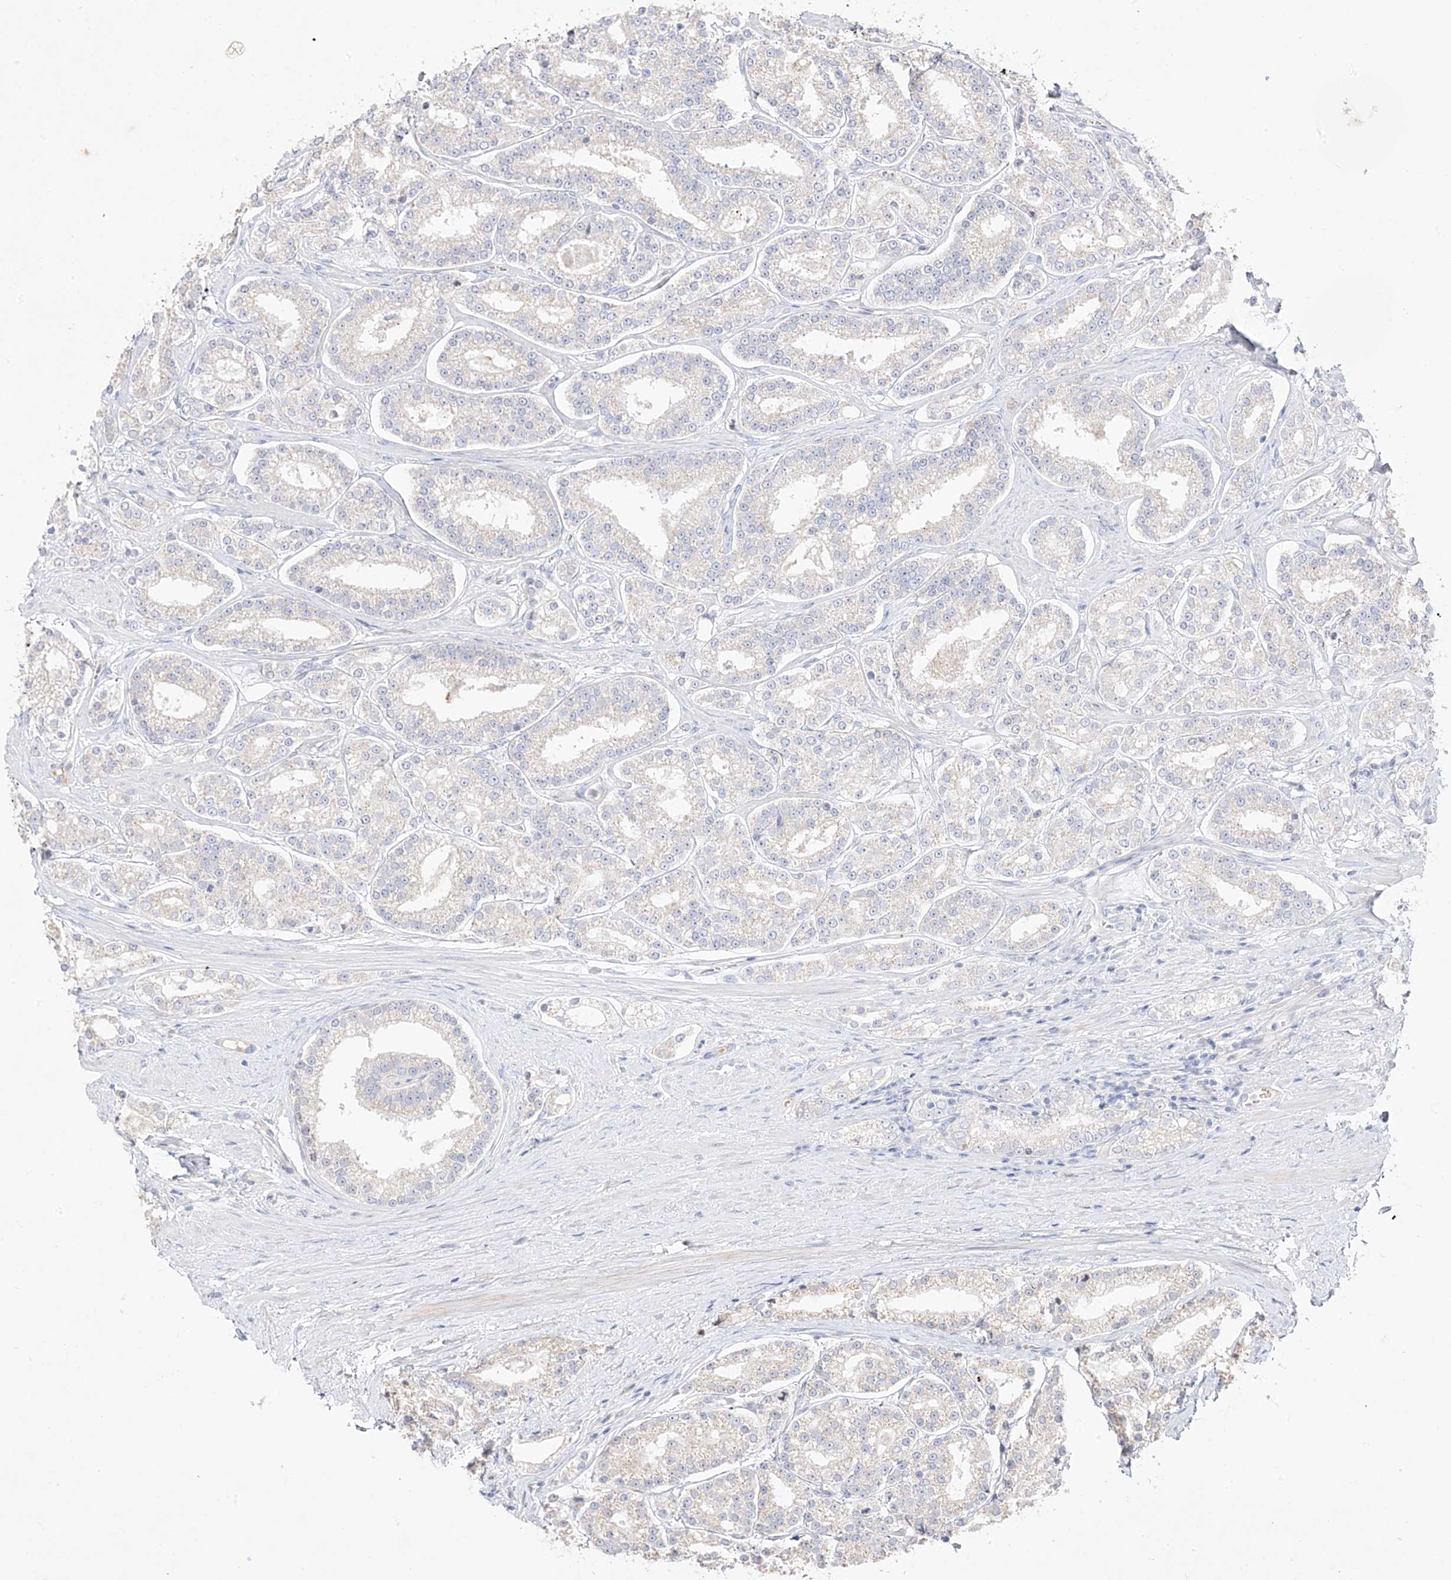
{"staining": {"intensity": "negative", "quantity": "none", "location": "none"}, "tissue": "prostate cancer", "cell_type": "Tumor cells", "image_type": "cancer", "snomed": [{"axis": "morphology", "description": "Normal tissue, NOS"}, {"axis": "morphology", "description": "Adenocarcinoma, High grade"}, {"axis": "topography", "description": "Prostate"}], "caption": "Protein analysis of prostate cancer (adenocarcinoma (high-grade)) displays no significant expression in tumor cells. The staining was performed using DAB to visualize the protein expression in brown, while the nuclei were stained in blue with hematoxylin (Magnification: 20x).", "gene": "TRANK1", "patient": {"sex": "male", "age": 83}}